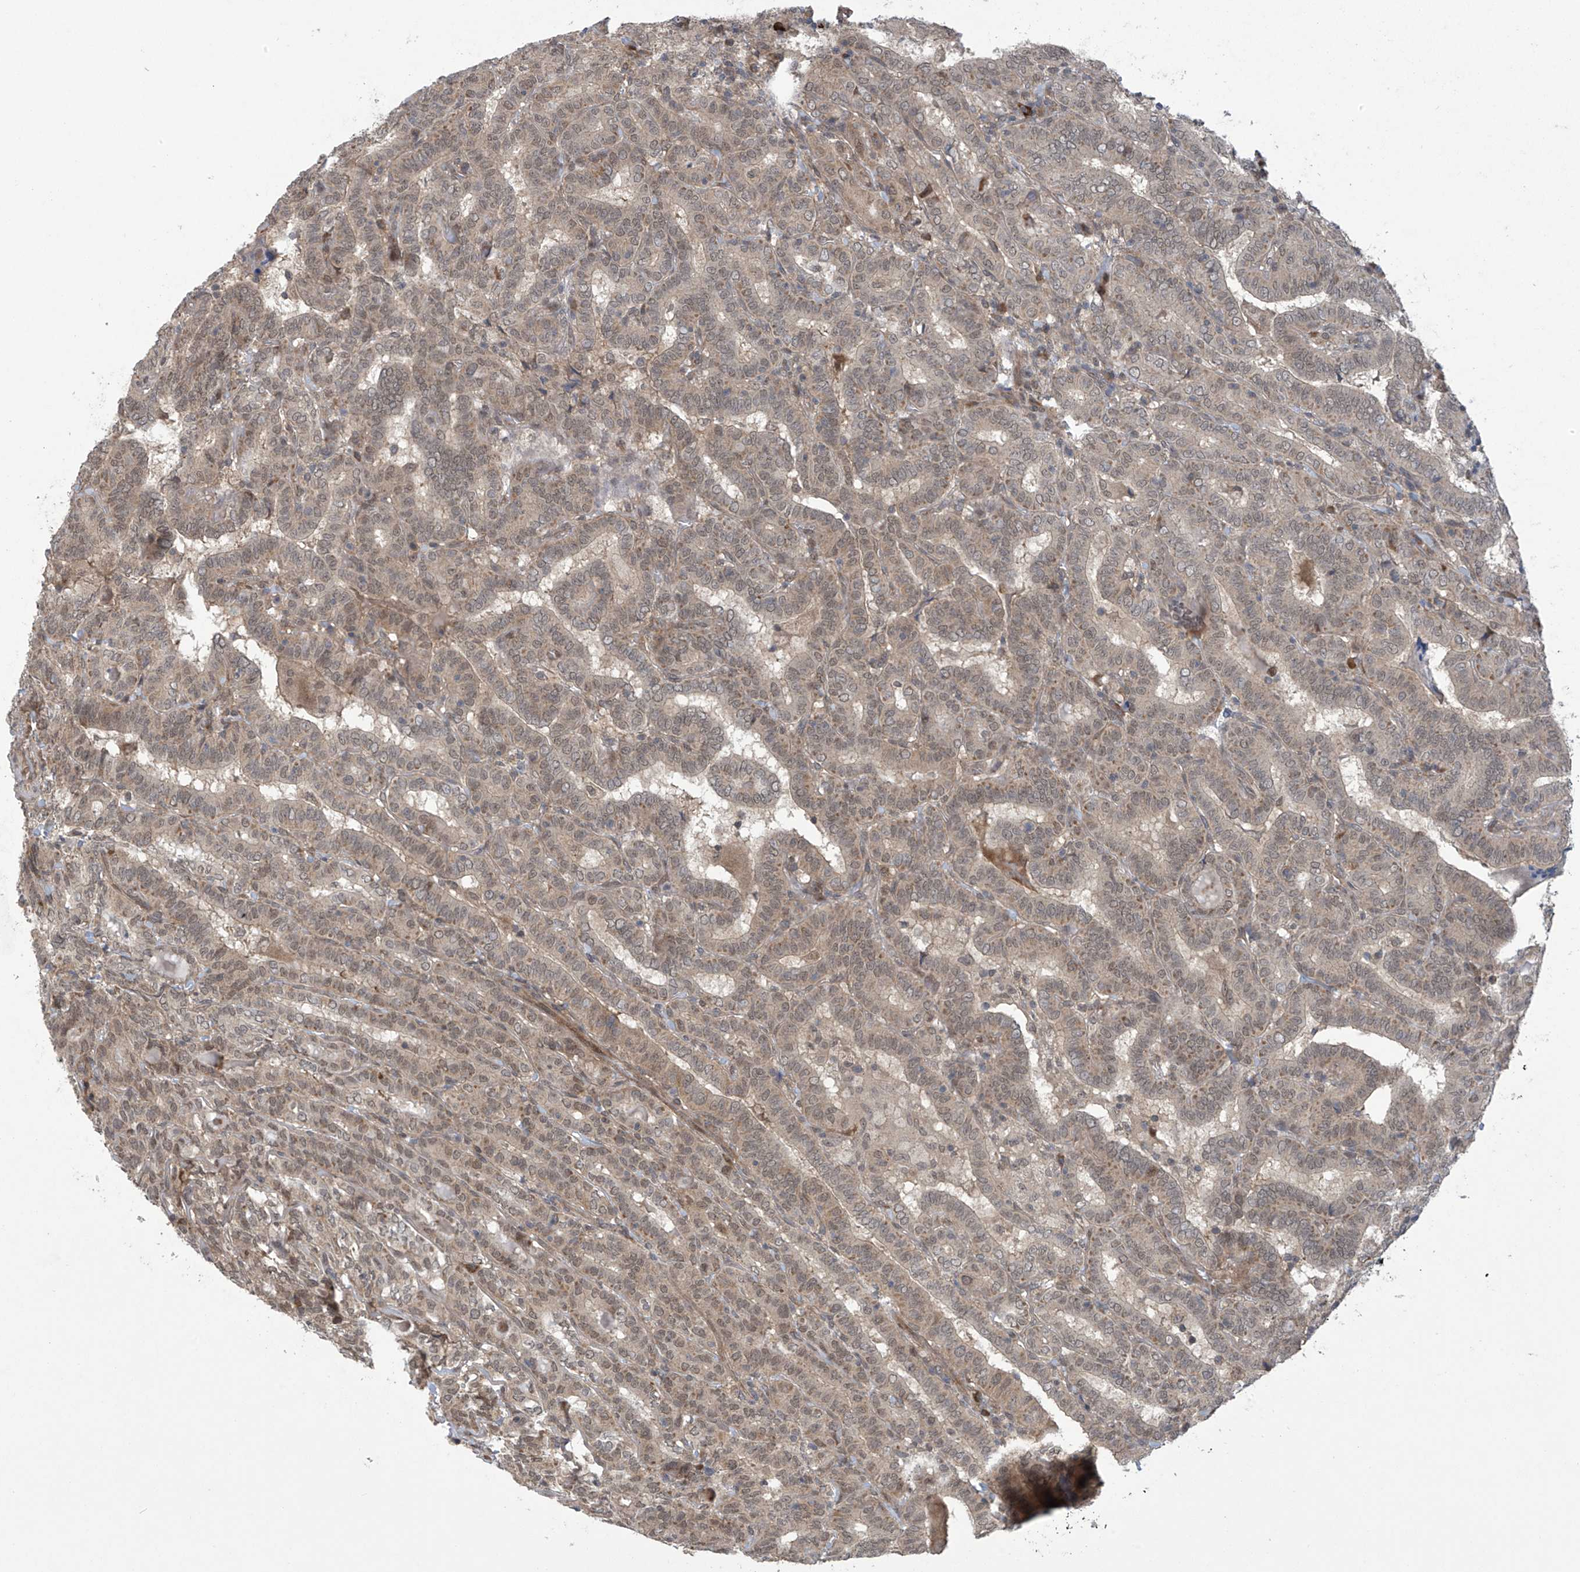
{"staining": {"intensity": "weak", "quantity": ">75%", "location": "cytoplasmic/membranous,nuclear"}, "tissue": "thyroid cancer", "cell_type": "Tumor cells", "image_type": "cancer", "snomed": [{"axis": "morphology", "description": "Papillary adenocarcinoma, NOS"}, {"axis": "topography", "description": "Thyroid gland"}], "caption": "Human papillary adenocarcinoma (thyroid) stained with a protein marker exhibits weak staining in tumor cells.", "gene": "ABHD13", "patient": {"sex": "female", "age": 72}}